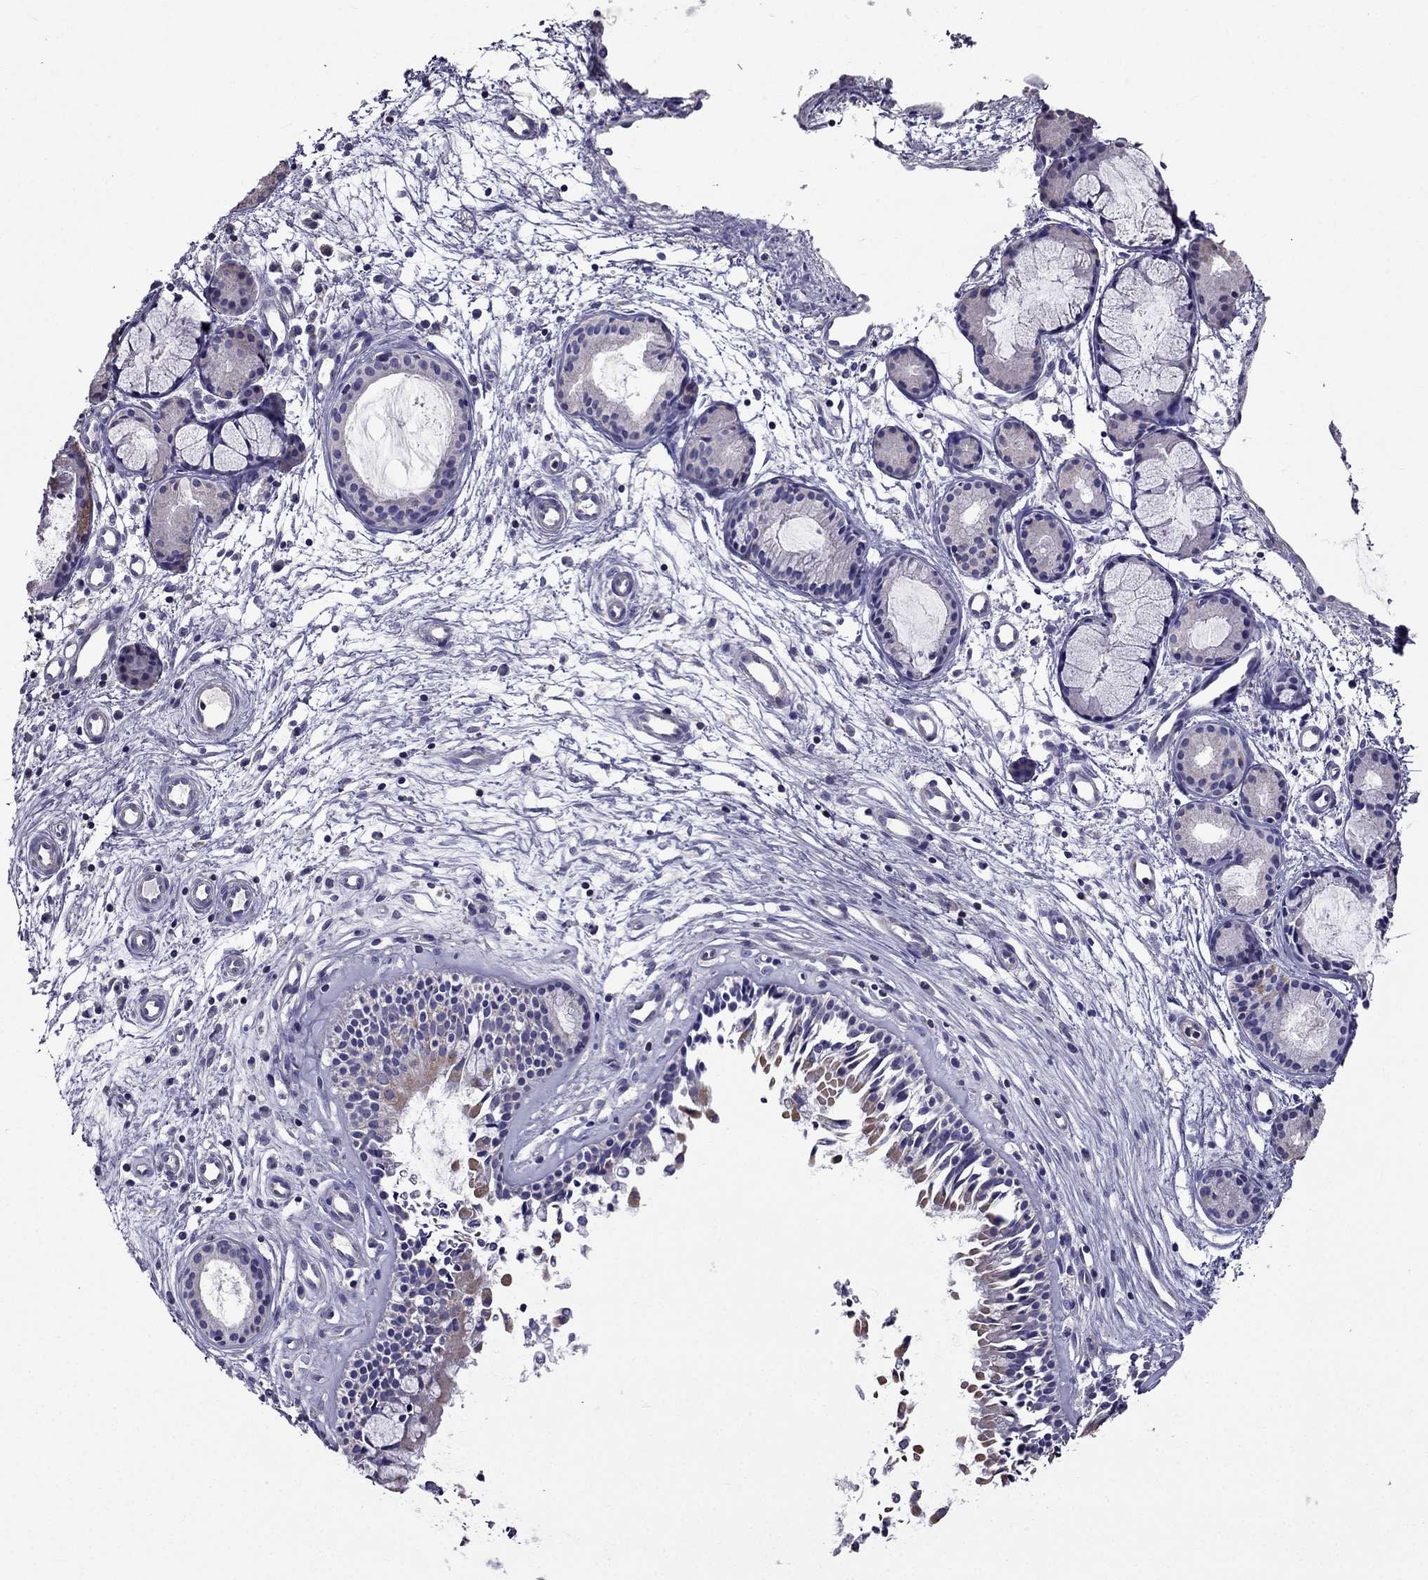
{"staining": {"intensity": "weak", "quantity": "<25%", "location": "cytoplasmic/membranous"}, "tissue": "nasopharynx", "cell_type": "Respiratory epithelial cells", "image_type": "normal", "snomed": [{"axis": "morphology", "description": "Normal tissue, NOS"}, {"axis": "topography", "description": "Nasopharynx"}], "caption": "Immunohistochemistry (IHC) histopathology image of unremarkable nasopharynx: nasopharynx stained with DAB (3,3'-diaminobenzidine) displays no significant protein positivity in respiratory epithelial cells. (DAB (3,3'-diaminobenzidine) immunohistochemistry with hematoxylin counter stain).", "gene": "AAK1", "patient": {"sex": "female", "age": 47}}